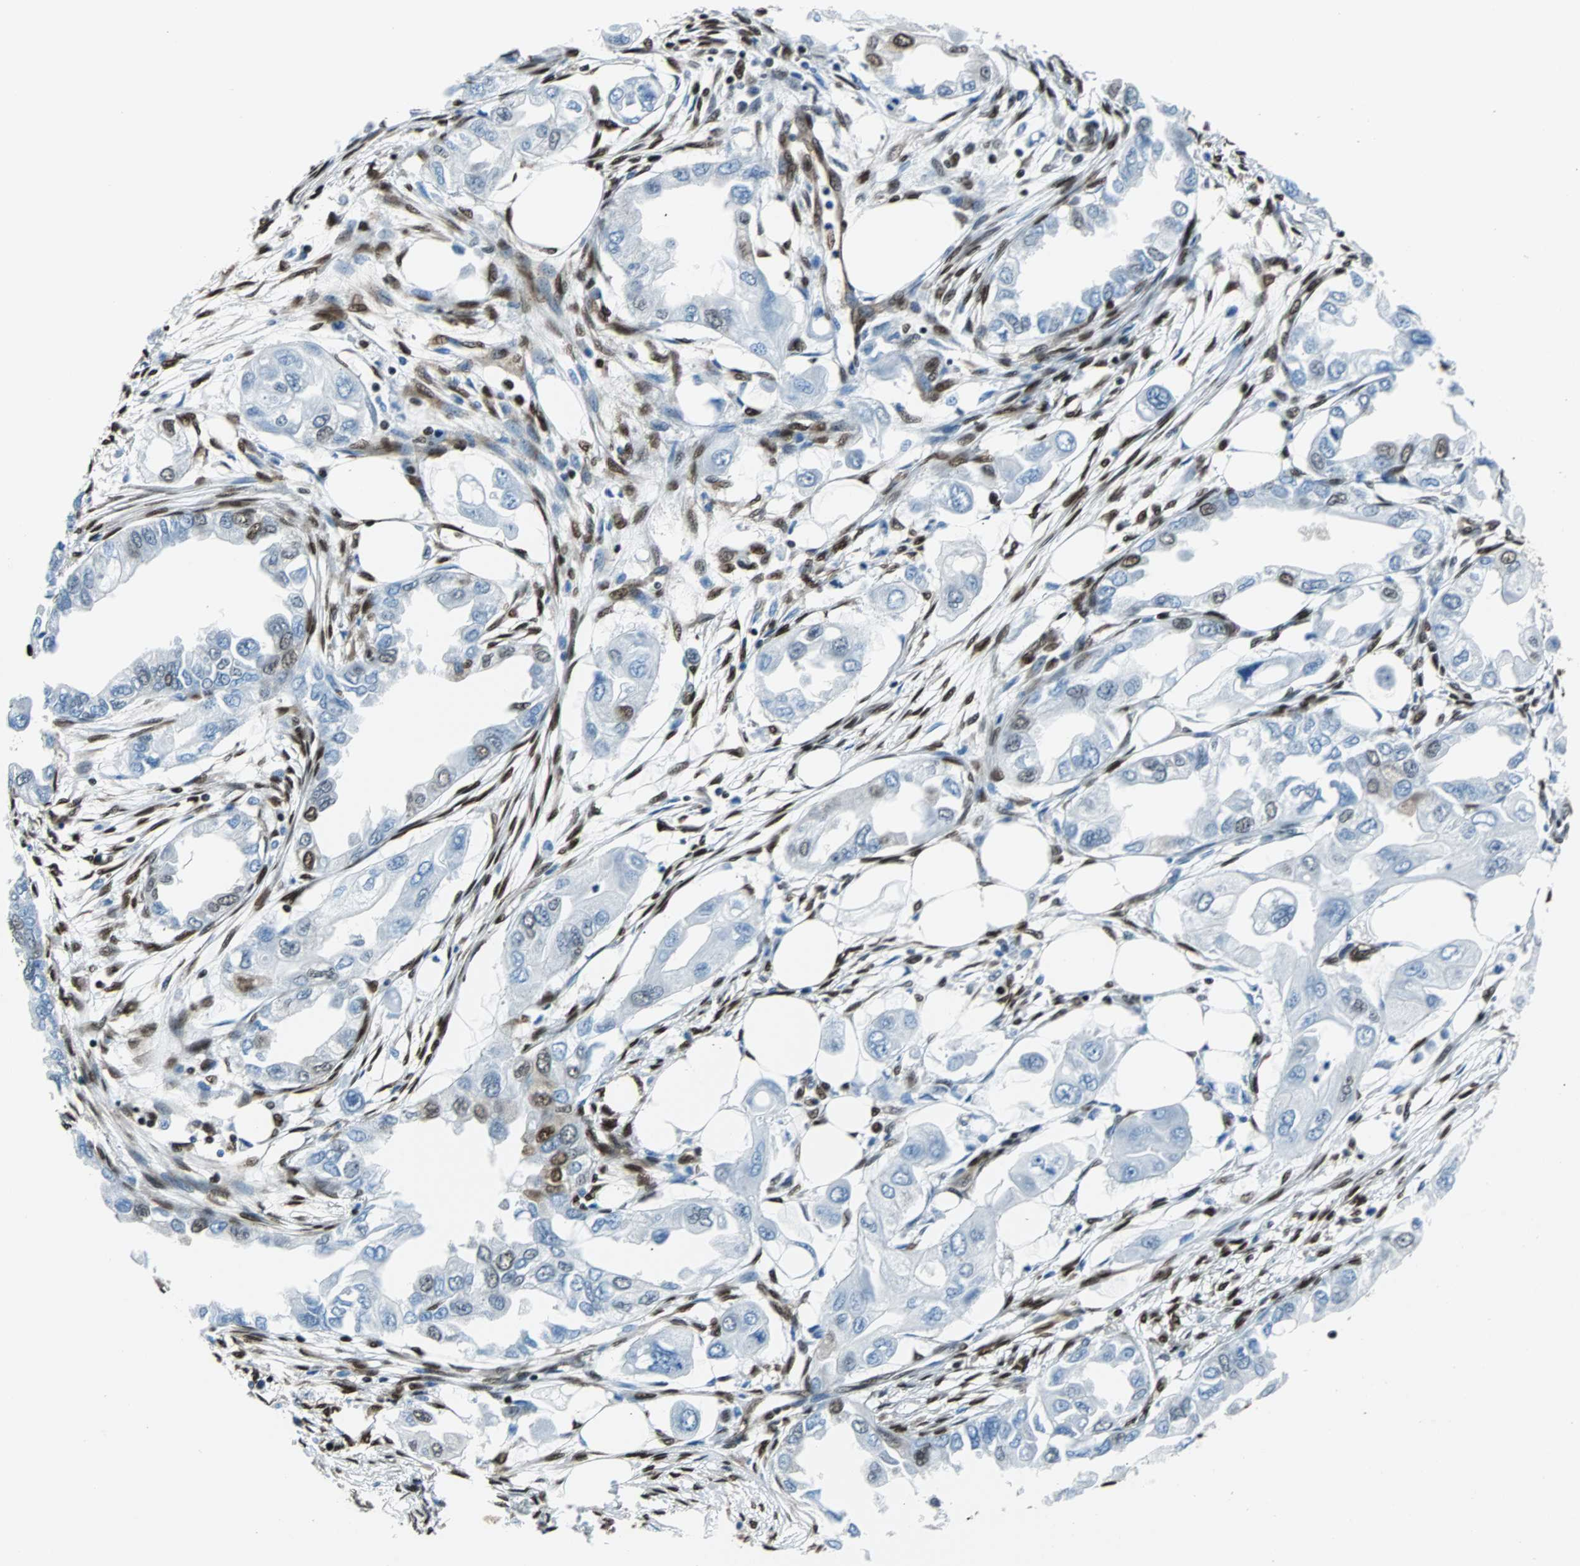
{"staining": {"intensity": "moderate", "quantity": "<25%", "location": "cytoplasmic/membranous,nuclear"}, "tissue": "endometrial cancer", "cell_type": "Tumor cells", "image_type": "cancer", "snomed": [{"axis": "morphology", "description": "Adenocarcinoma, NOS"}, {"axis": "topography", "description": "Endometrium"}], "caption": "Tumor cells exhibit moderate cytoplasmic/membranous and nuclear positivity in approximately <25% of cells in adenocarcinoma (endometrial).", "gene": "FUBP1", "patient": {"sex": "female", "age": 67}}